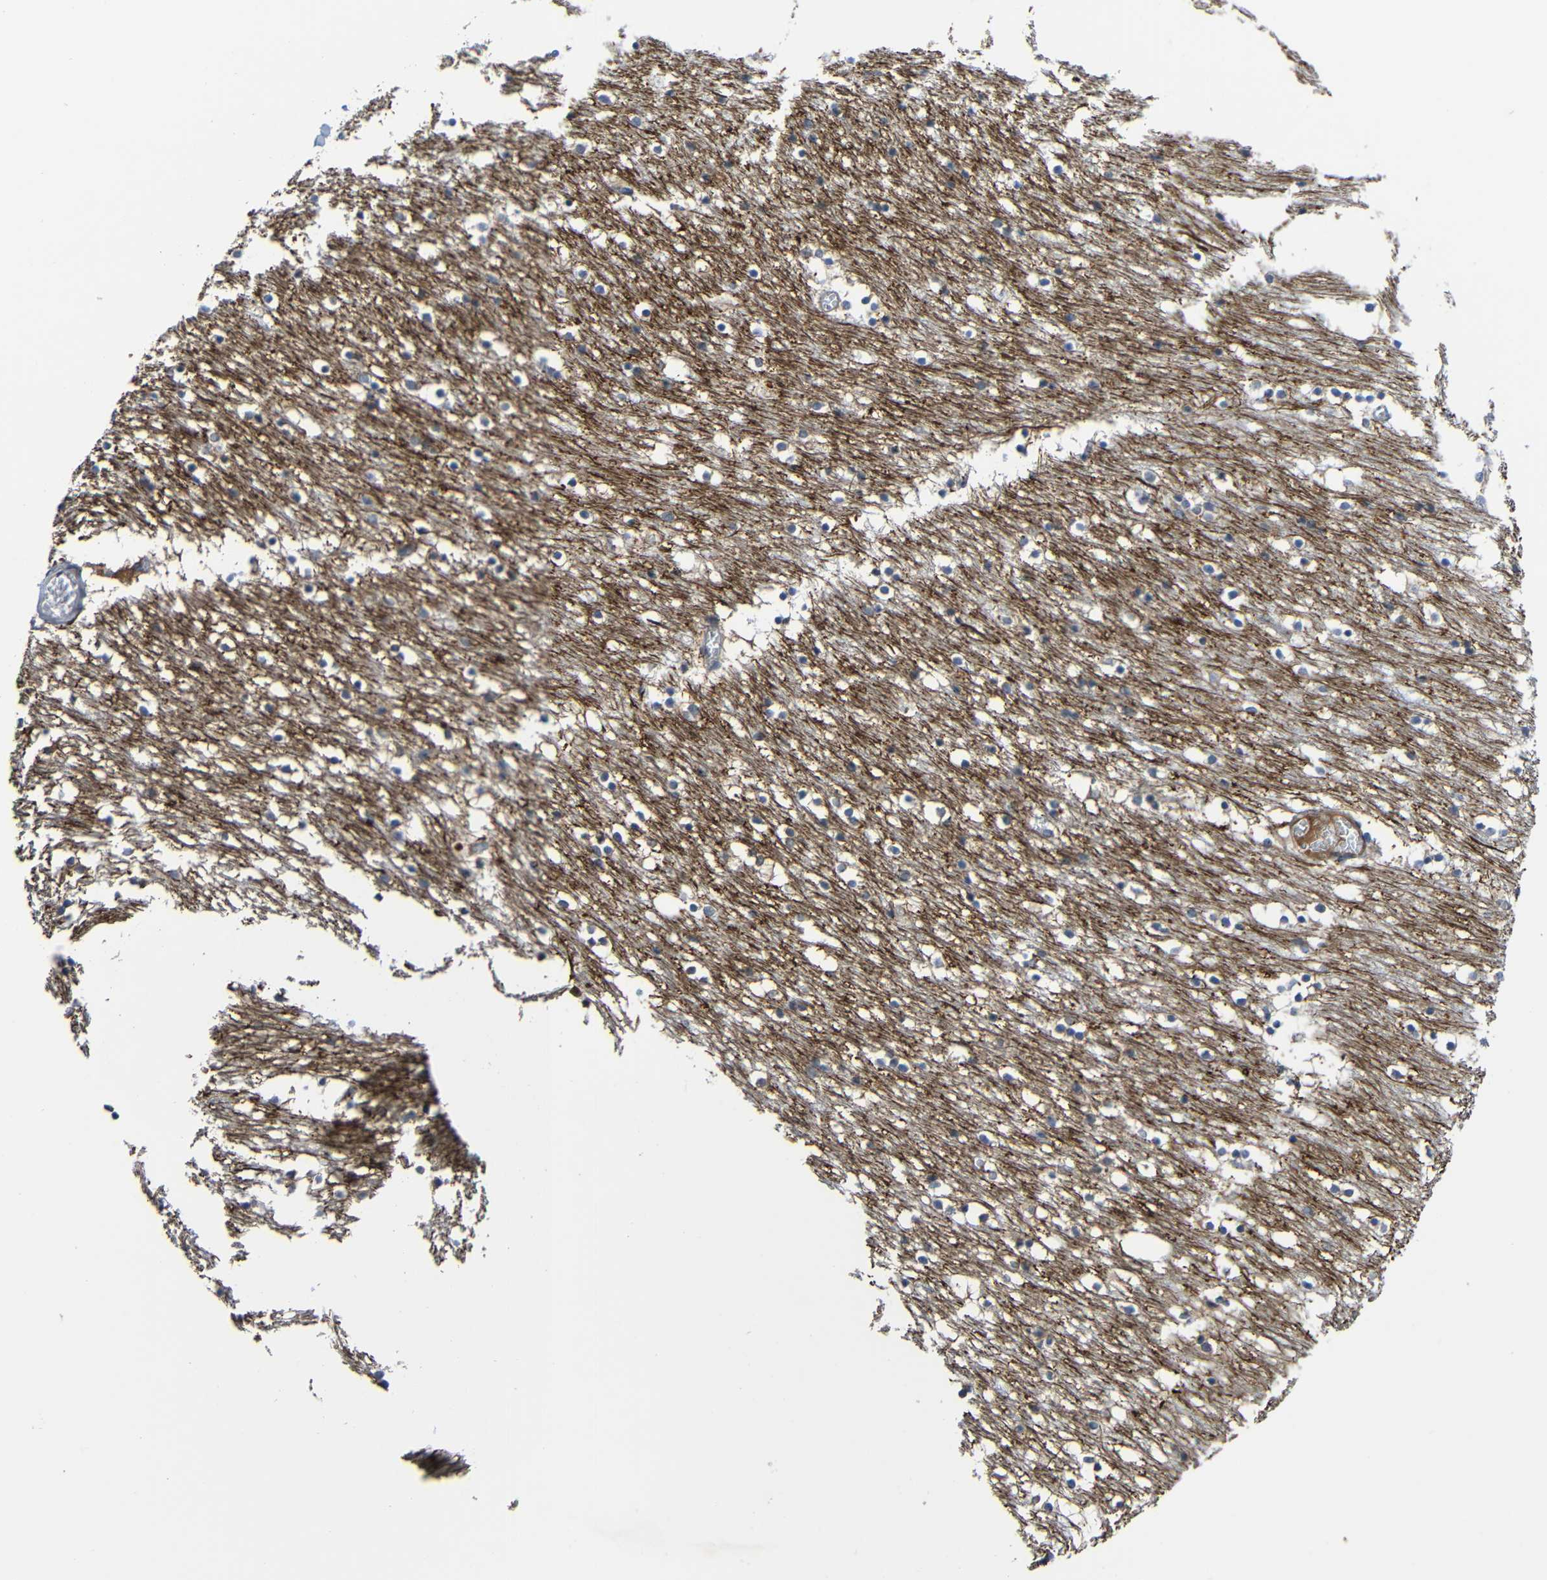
{"staining": {"intensity": "weak", "quantity": "25%-75%", "location": "cytoplasmic/membranous"}, "tissue": "caudate", "cell_type": "Glial cells", "image_type": "normal", "snomed": [{"axis": "morphology", "description": "Normal tissue, NOS"}, {"axis": "topography", "description": "Lateral ventricle wall"}], "caption": "High-power microscopy captured an immunohistochemistry (IHC) image of benign caudate, revealing weak cytoplasmic/membranous staining in approximately 25%-75% of glial cells.", "gene": "DCLK1", "patient": {"sex": "male", "age": 45}}